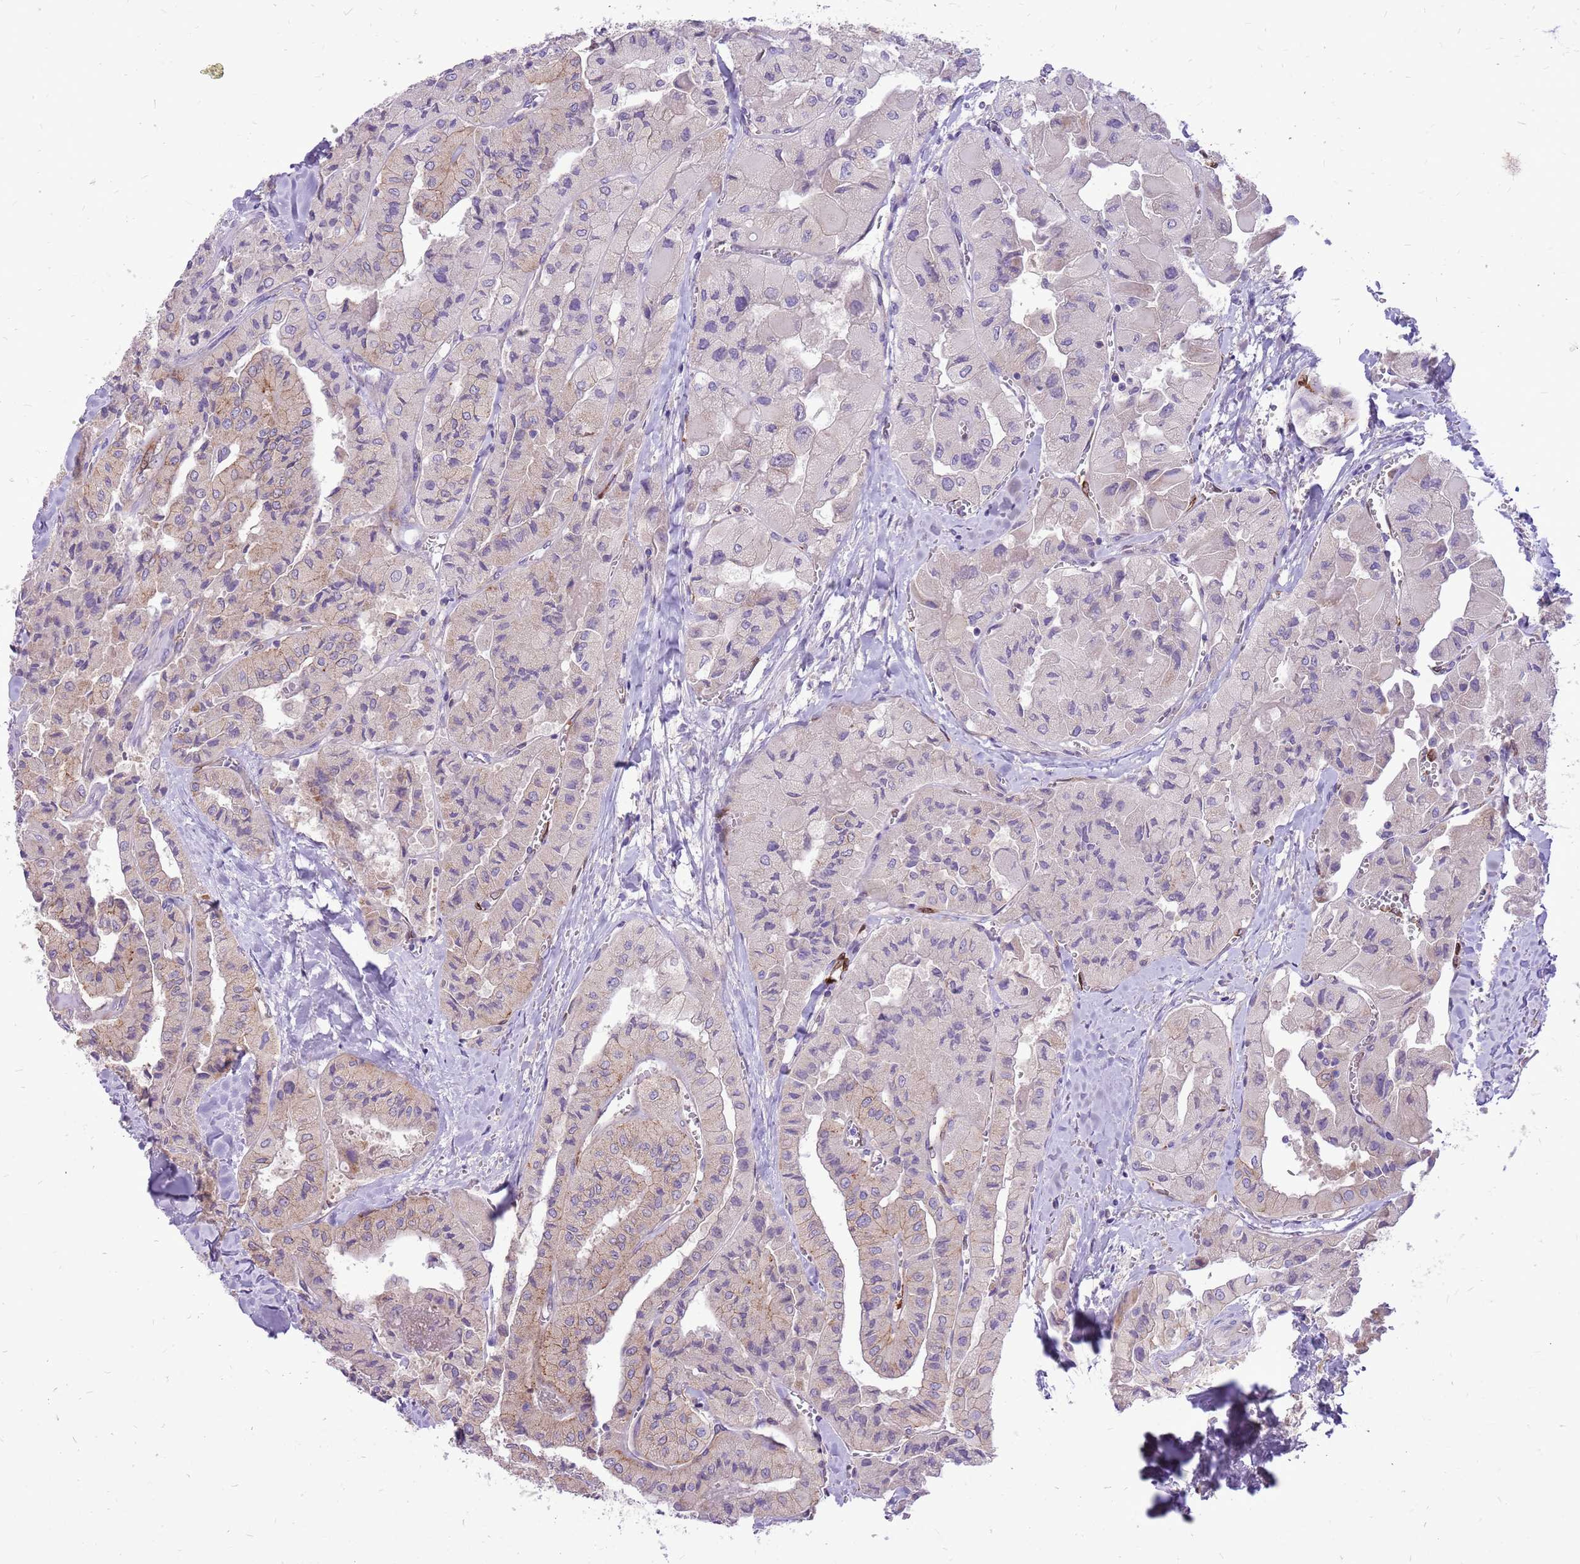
{"staining": {"intensity": "weak", "quantity": "25%-75%", "location": "cytoplasmic/membranous"}, "tissue": "thyroid cancer", "cell_type": "Tumor cells", "image_type": "cancer", "snomed": [{"axis": "morphology", "description": "Normal tissue, NOS"}, {"axis": "morphology", "description": "Papillary adenocarcinoma, NOS"}, {"axis": "topography", "description": "Thyroid gland"}], "caption": "DAB (3,3'-diaminobenzidine) immunohistochemical staining of thyroid papillary adenocarcinoma reveals weak cytoplasmic/membranous protein positivity in about 25%-75% of tumor cells.", "gene": "WDR90", "patient": {"sex": "female", "age": 59}}